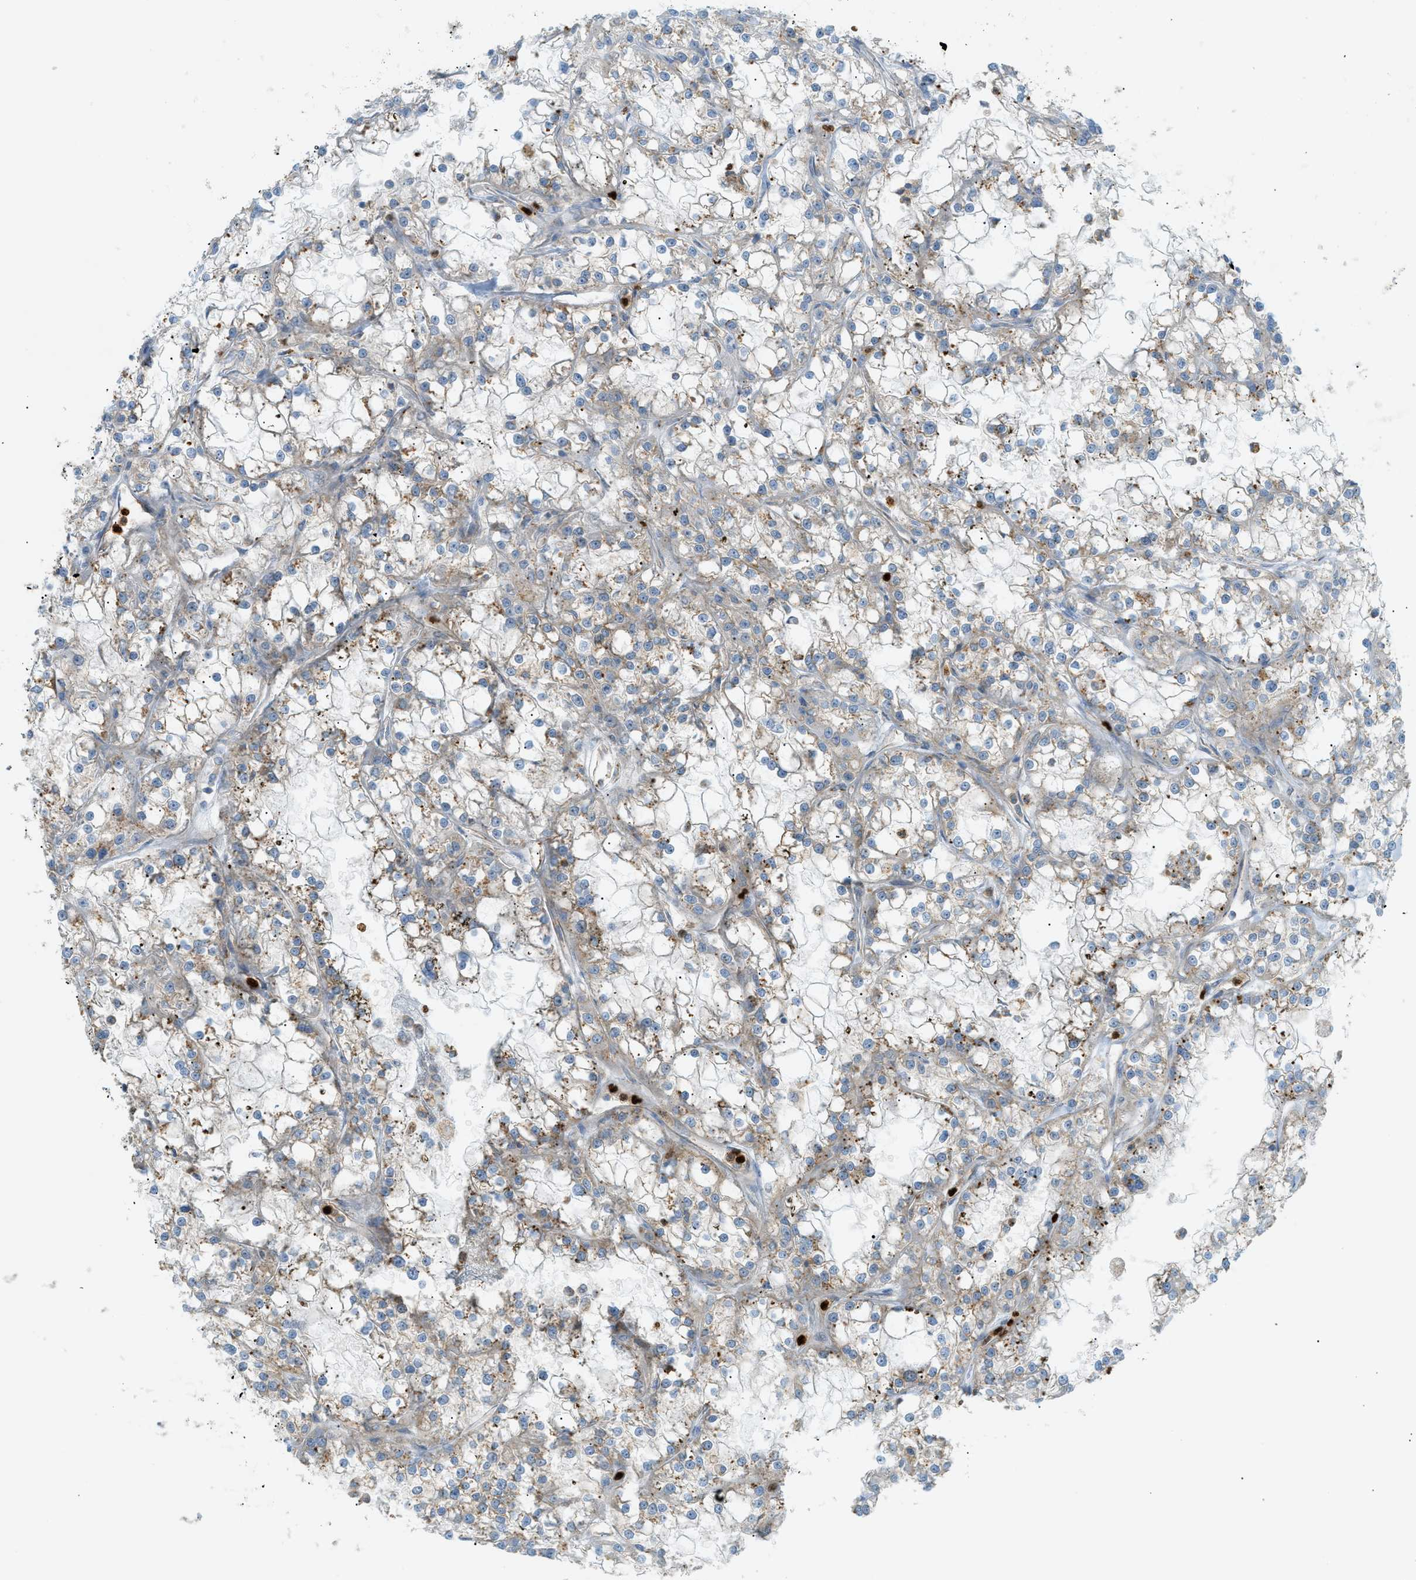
{"staining": {"intensity": "moderate", "quantity": "25%-75%", "location": "cytoplasmic/membranous"}, "tissue": "renal cancer", "cell_type": "Tumor cells", "image_type": "cancer", "snomed": [{"axis": "morphology", "description": "Adenocarcinoma, NOS"}, {"axis": "topography", "description": "Kidney"}], "caption": "Human renal cancer stained with a brown dye demonstrates moderate cytoplasmic/membranous positive expression in approximately 25%-75% of tumor cells.", "gene": "GRK6", "patient": {"sex": "female", "age": 52}}